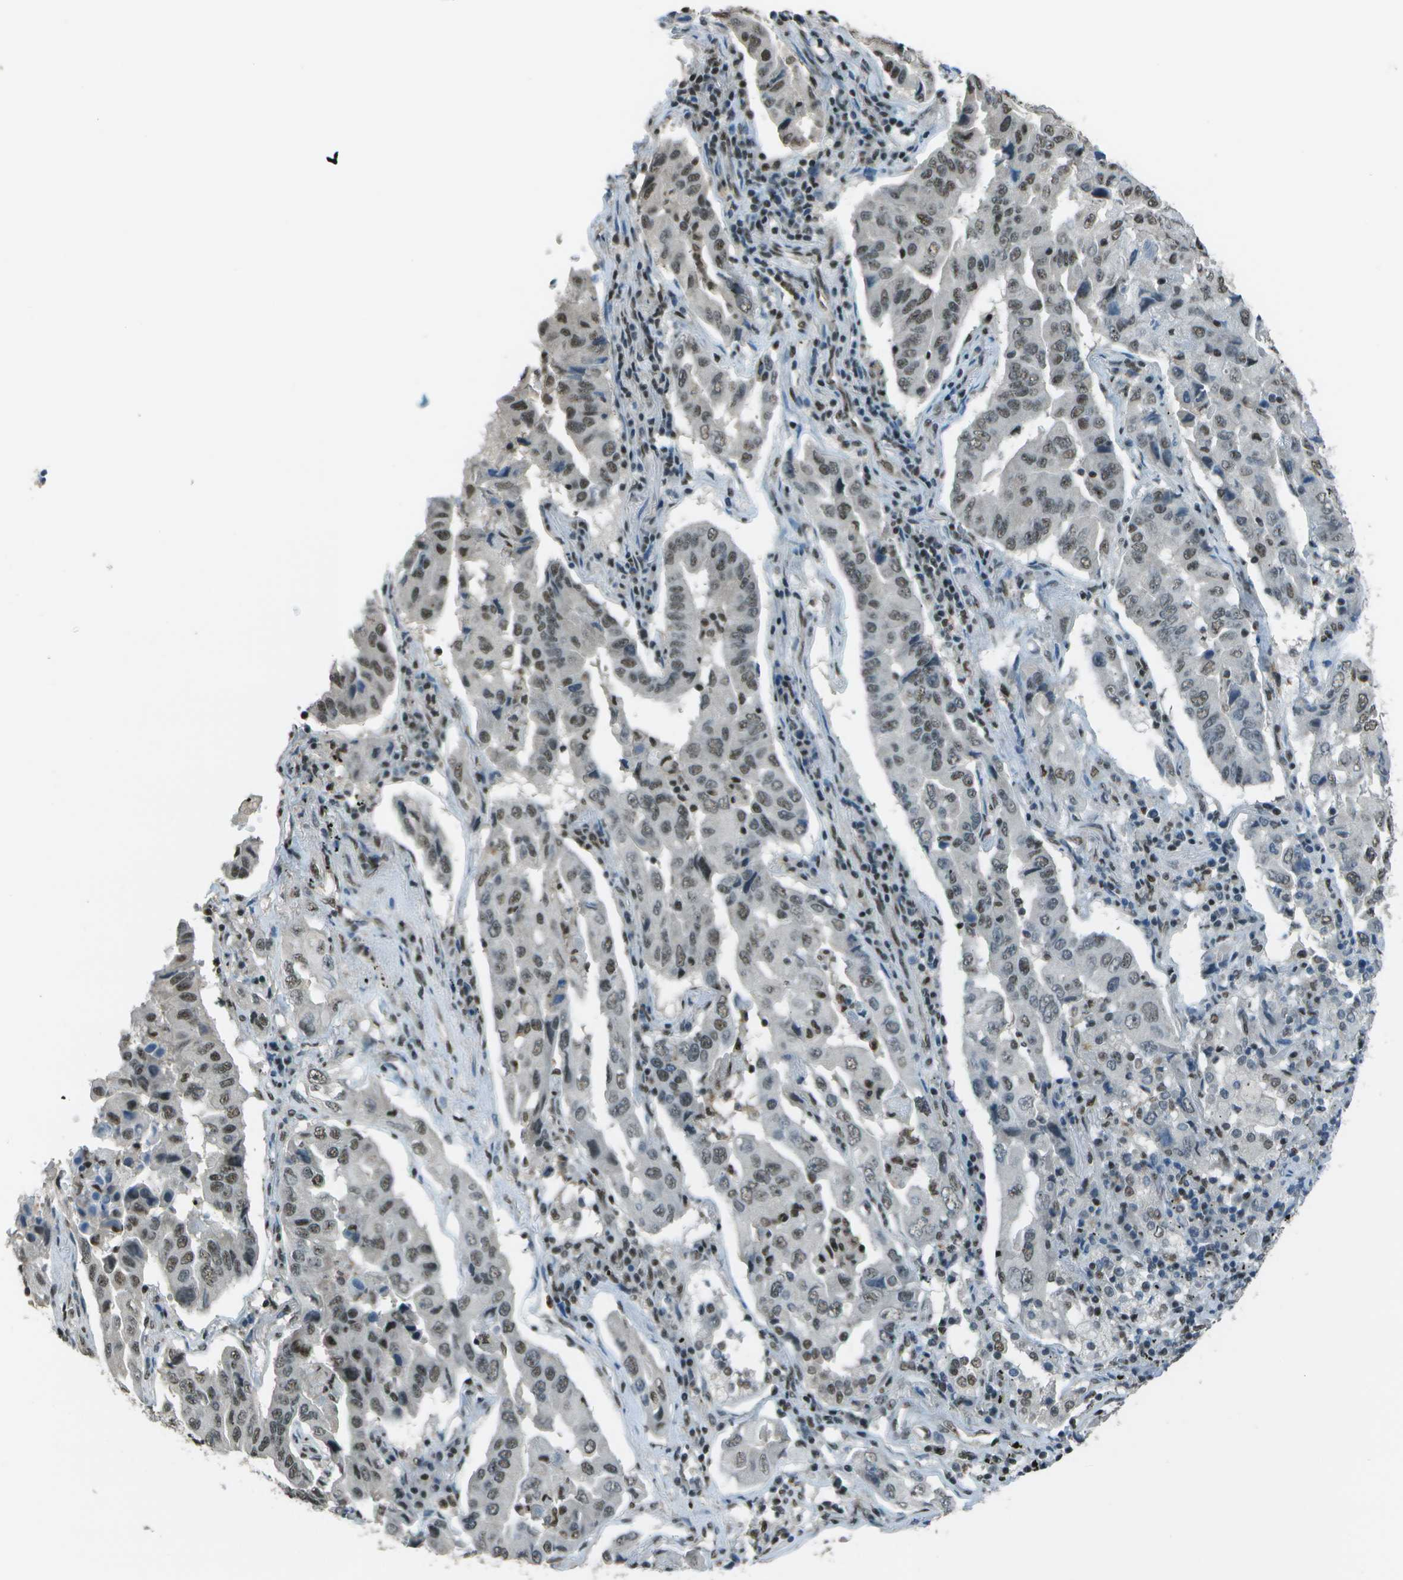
{"staining": {"intensity": "moderate", "quantity": ">75%", "location": "nuclear"}, "tissue": "lung cancer", "cell_type": "Tumor cells", "image_type": "cancer", "snomed": [{"axis": "morphology", "description": "Adenocarcinoma, NOS"}, {"axis": "topography", "description": "Lung"}], "caption": "Human lung cancer (adenocarcinoma) stained with a protein marker shows moderate staining in tumor cells.", "gene": "DEPDC1", "patient": {"sex": "female", "age": 65}}